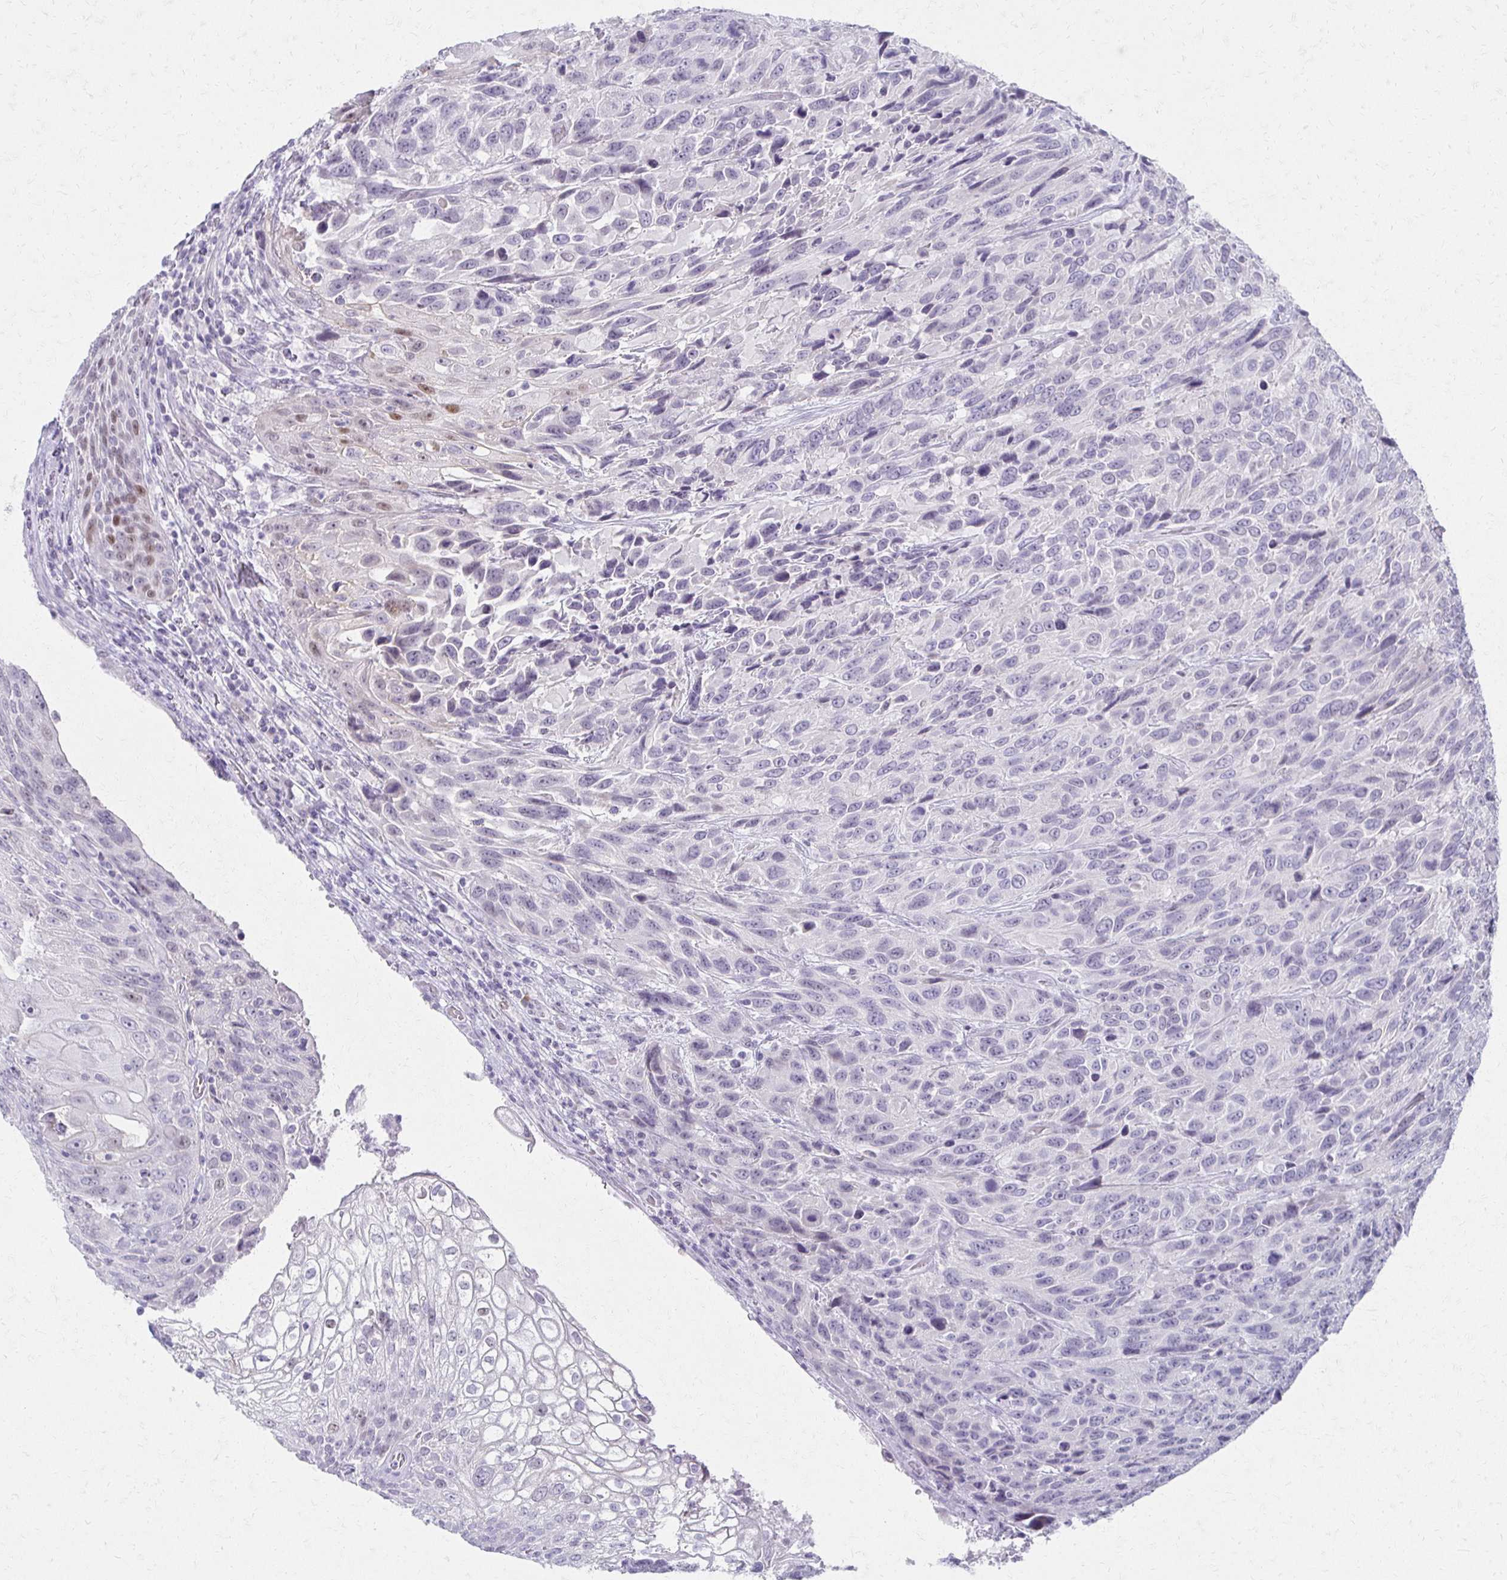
{"staining": {"intensity": "weak", "quantity": "<25%", "location": "nuclear"}, "tissue": "urothelial cancer", "cell_type": "Tumor cells", "image_type": "cancer", "snomed": [{"axis": "morphology", "description": "Urothelial carcinoma, High grade"}, {"axis": "topography", "description": "Urinary bladder"}], "caption": "A micrograph of urothelial cancer stained for a protein shows no brown staining in tumor cells.", "gene": "MORC4", "patient": {"sex": "female", "age": 70}}